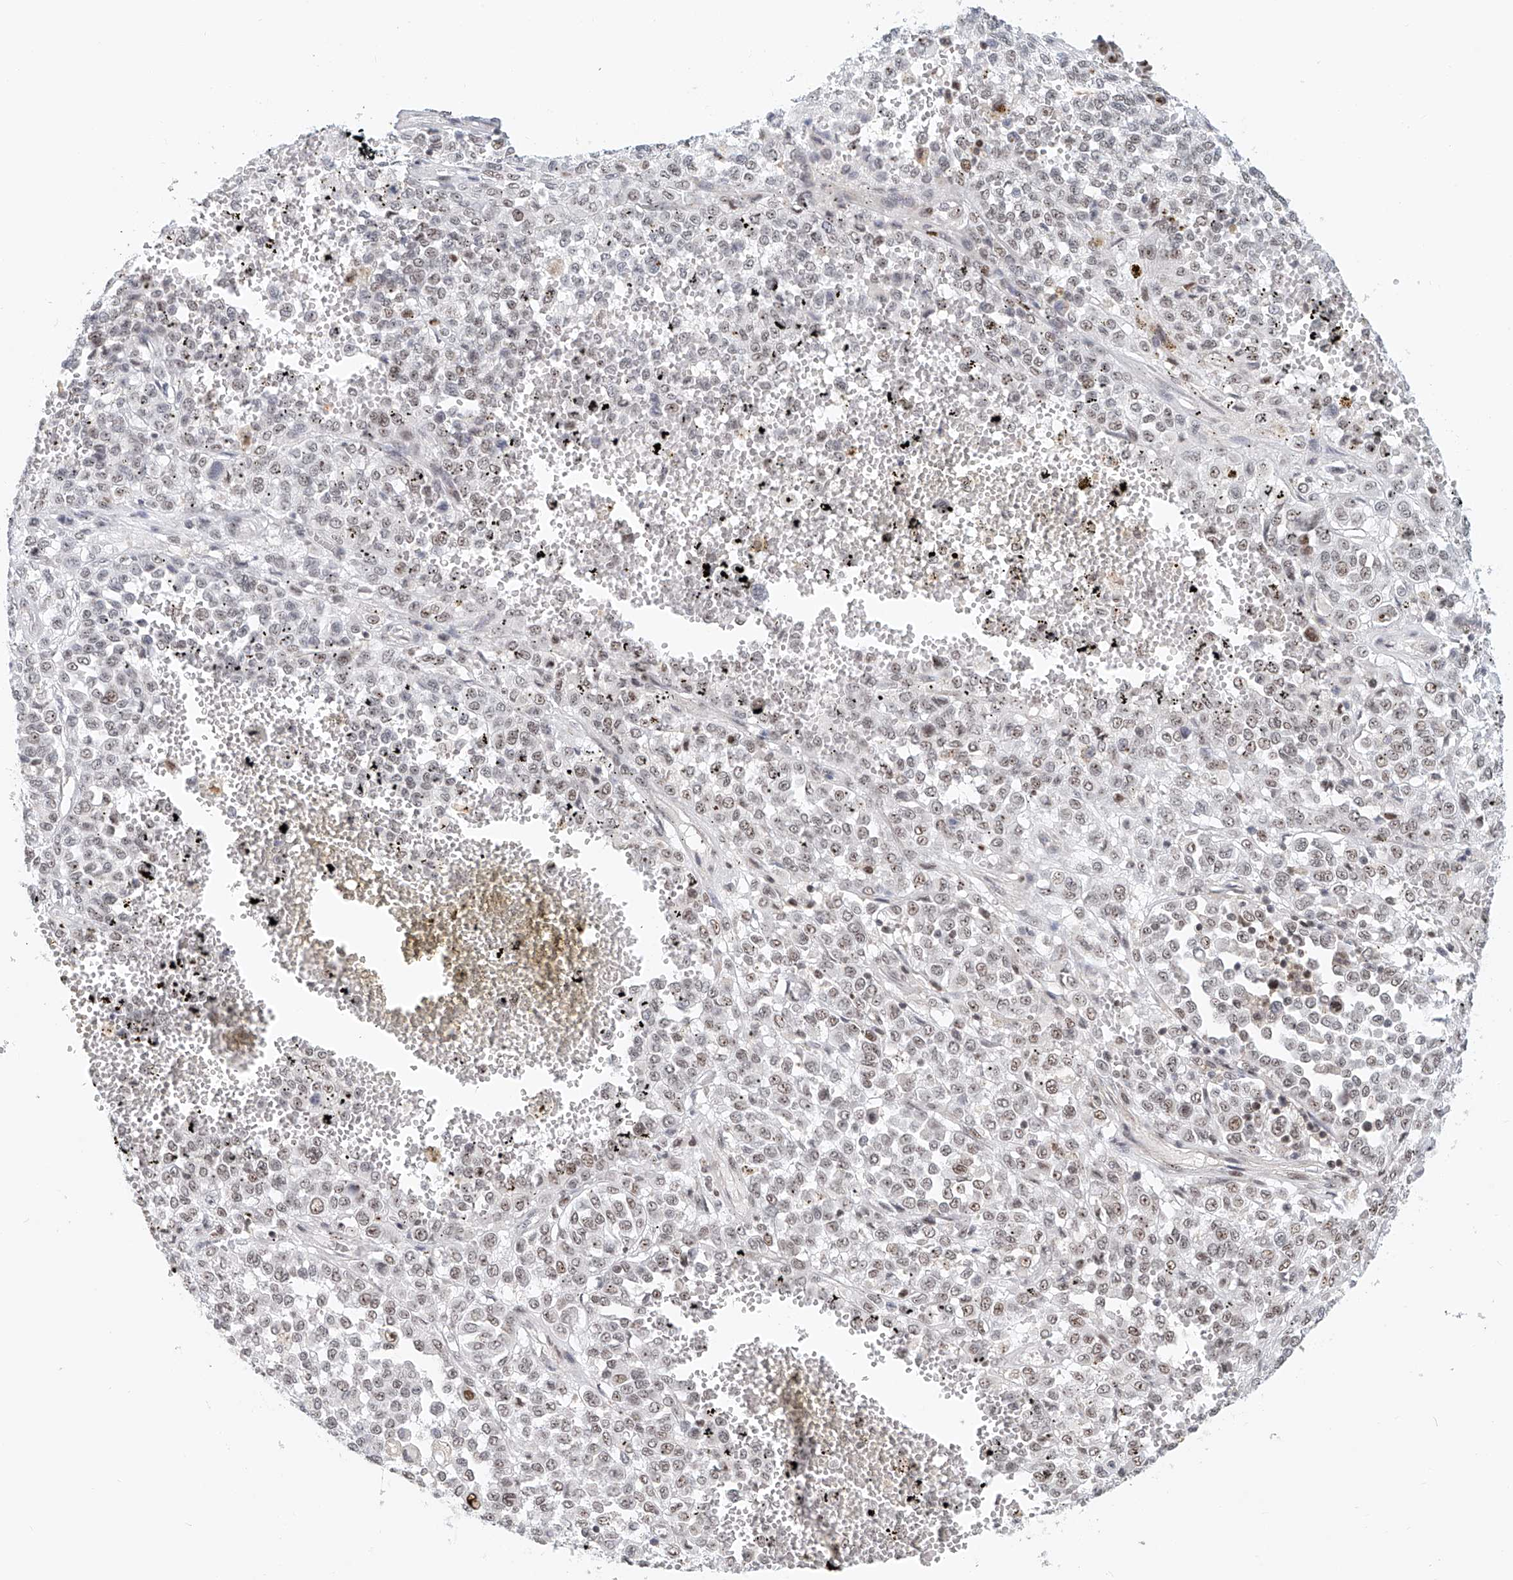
{"staining": {"intensity": "weak", "quantity": "<25%", "location": "nuclear"}, "tissue": "melanoma", "cell_type": "Tumor cells", "image_type": "cancer", "snomed": [{"axis": "morphology", "description": "Malignant melanoma, Metastatic site"}, {"axis": "topography", "description": "Pancreas"}], "caption": "High power microscopy photomicrograph of an immunohistochemistry (IHC) histopathology image of melanoma, revealing no significant staining in tumor cells.", "gene": "PRUNE2", "patient": {"sex": "female", "age": 30}}